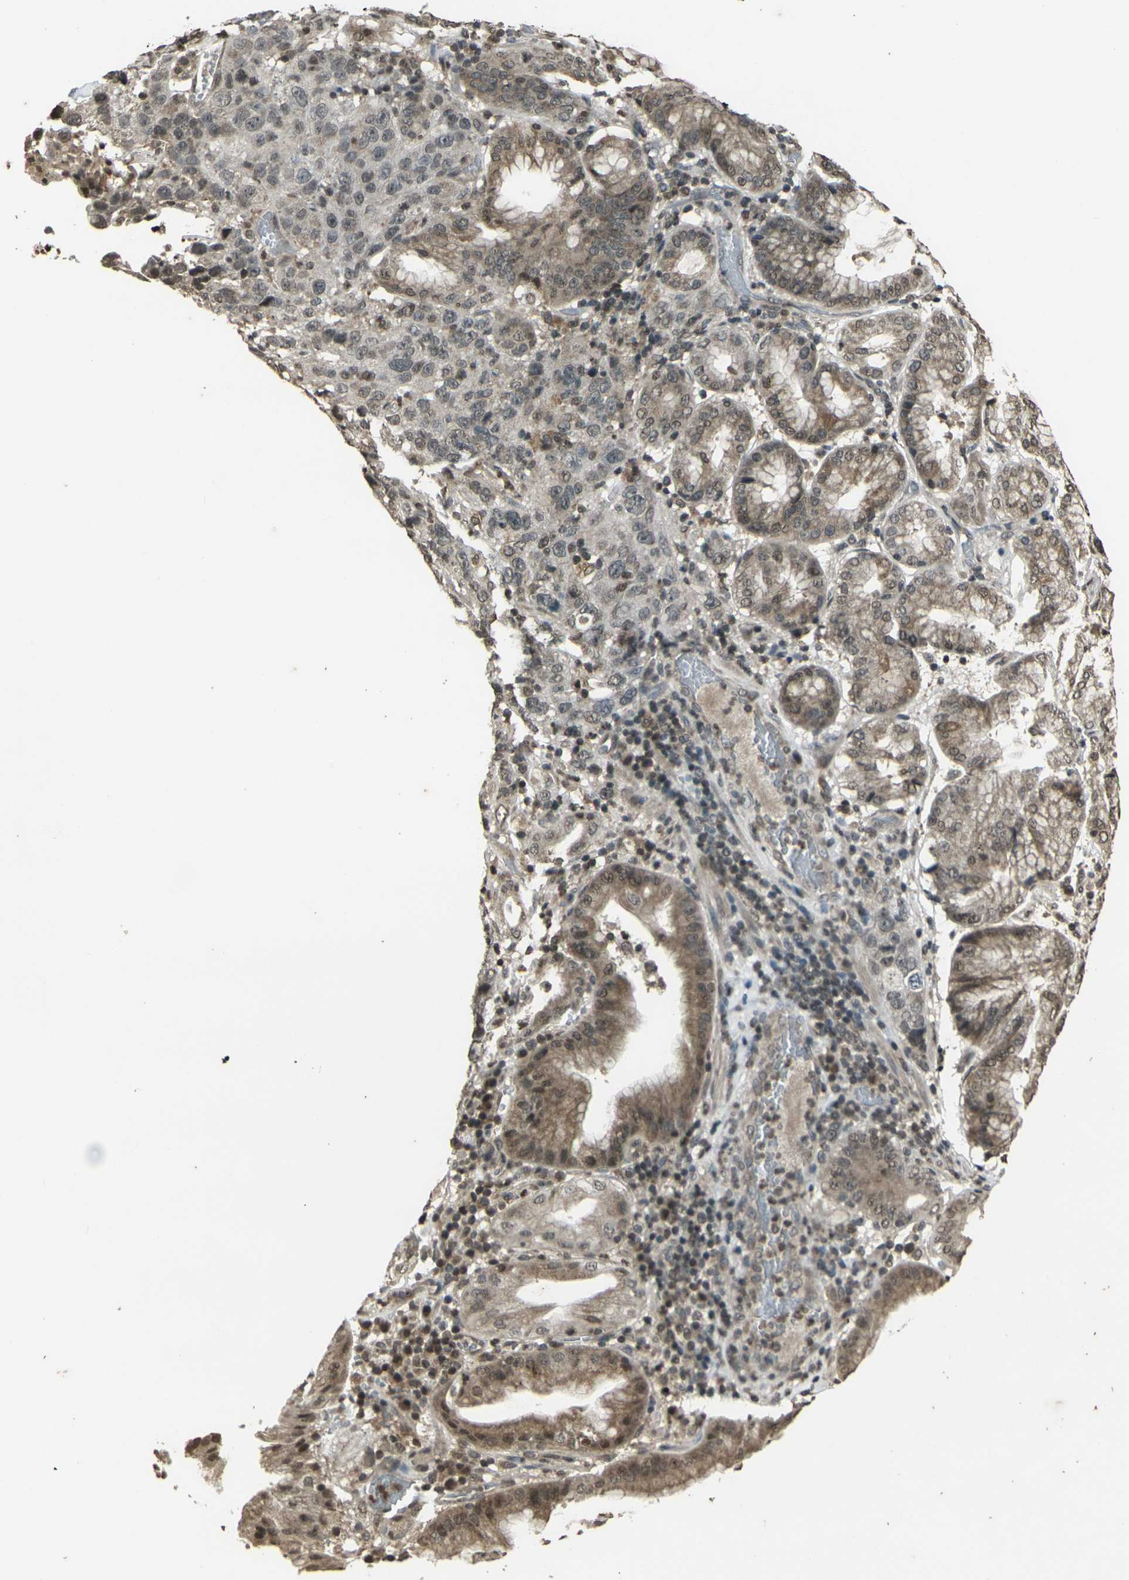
{"staining": {"intensity": "moderate", "quantity": ">75%", "location": "cytoplasmic/membranous,nuclear"}, "tissue": "stomach cancer", "cell_type": "Tumor cells", "image_type": "cancer", "snomed": [{"axis": "morphology", "description": "Normal tissue, NOS"}, {"axis": "morphology", "description": "Adenocarcinoma, NOS"}, {"axis": "topography", "description": "Stomach"}], "caption": "Adenocarcinoma (stomach) stained with a brown dye demonstrates moderate cytoplasmic/membranous and nuclear positive positivity in about >75% of tumor cells.", "gene": "PRPF8", "patient": {"sex": "male", "age": 48}}